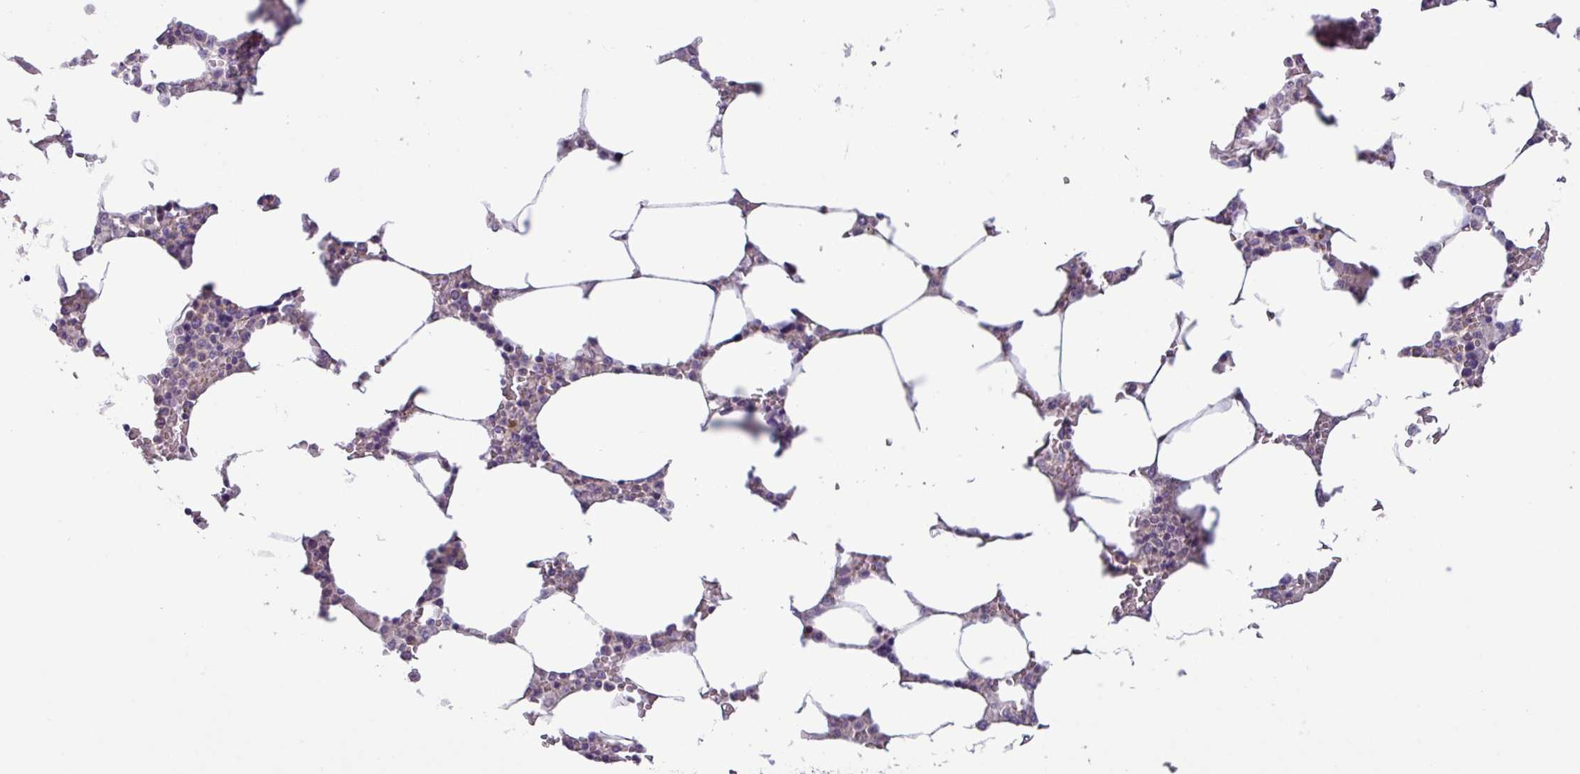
{"staining": {"intensity": "negative", "quantity": "none", "location": "none"}, "tissue": "bone marrow", "cell_type": "Hematopoietic cells", "image_type": "normal", "snomed": [{"axis": "morphology", "description": "Normal tissue, NOS"}, {"axis": "topography", "description": "Bone marrow"}], "caption": "This image is of benign bone marrow stained with immunohistochemistry to label a protein in brown with the nuclei are counter-stained blue. There is no expression in hematopoietic cells.", "gene": "PNLDC1", "patient": {"sex": "male", "age": 64}}